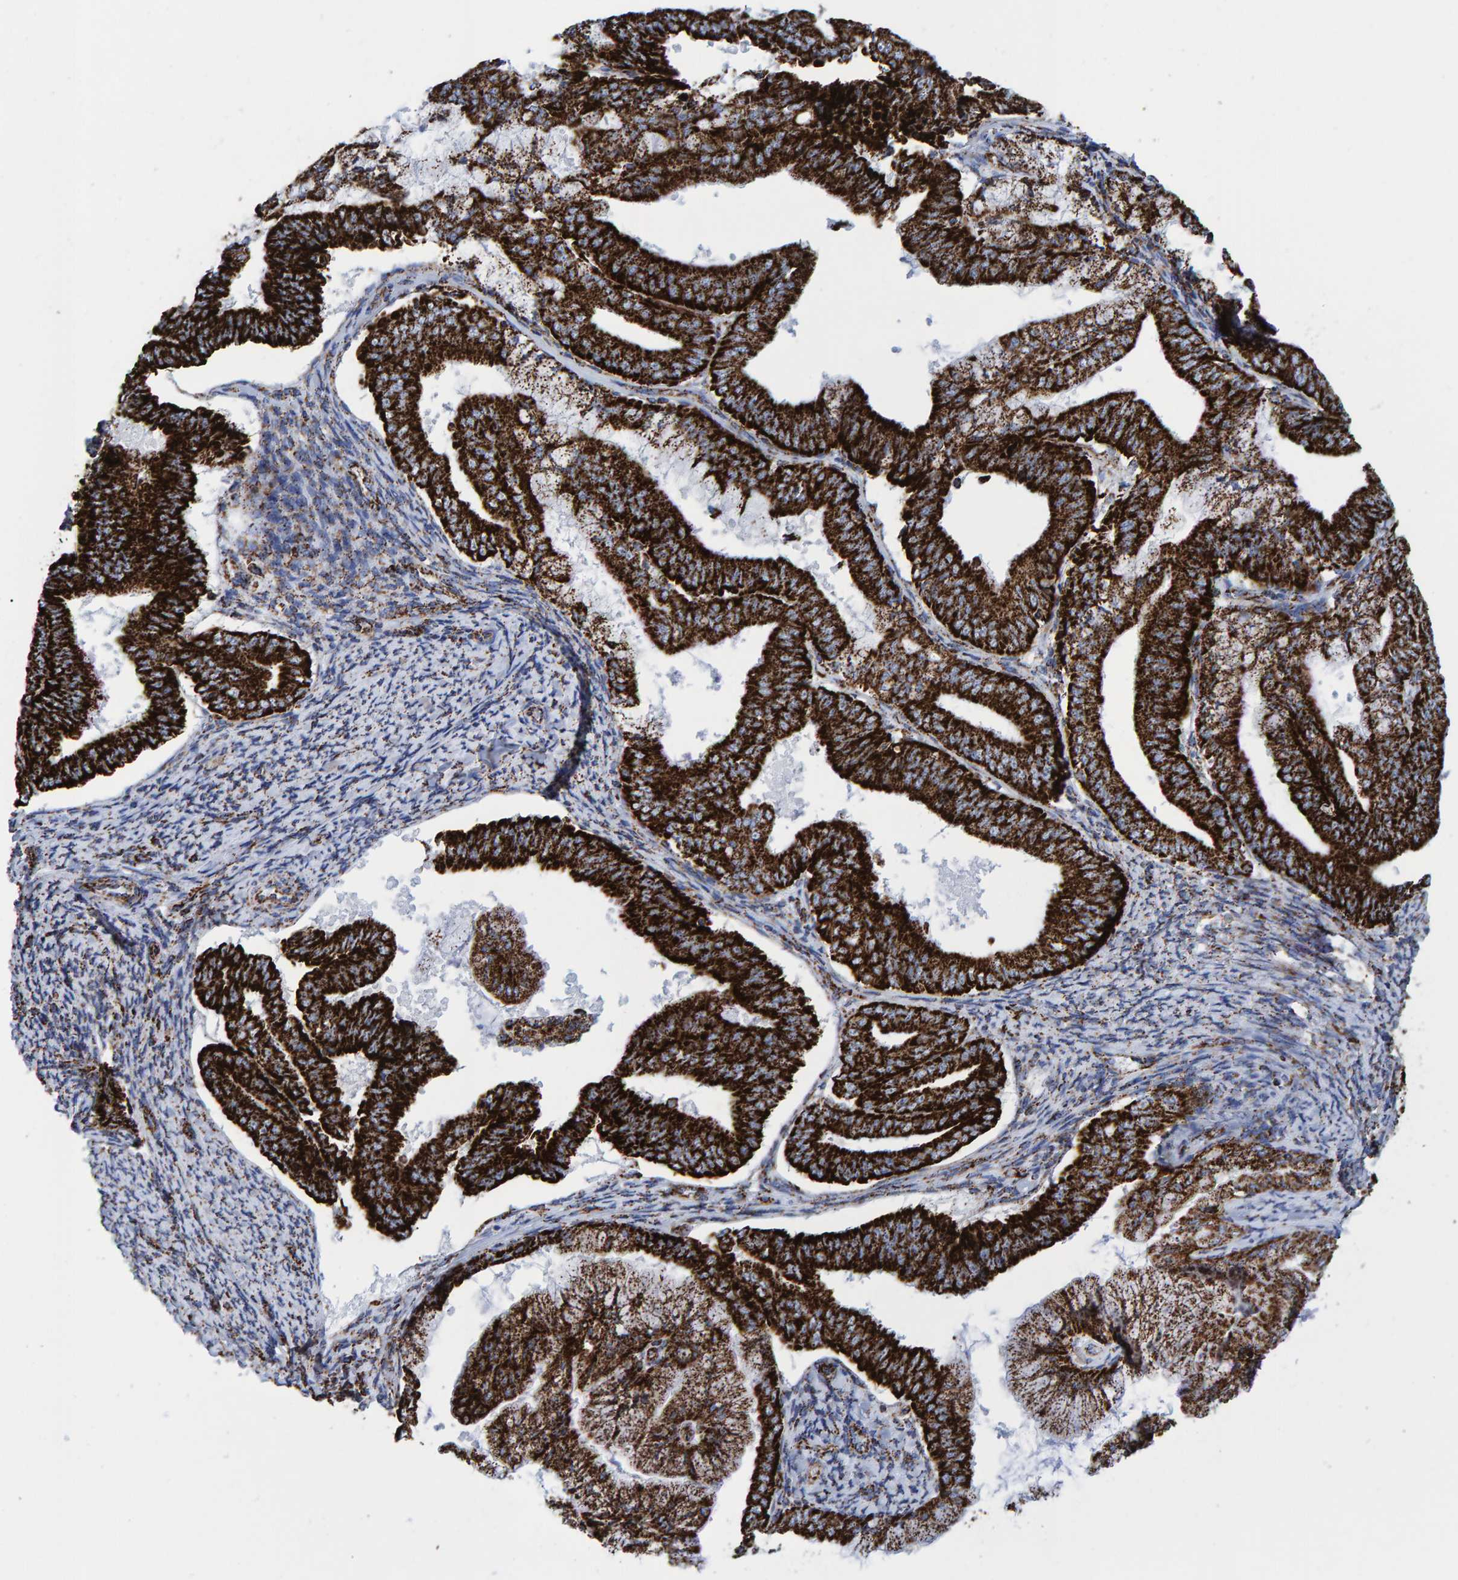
{"staining": {"intensity": "strong", "quantity": ">75%", "location": "cytoplasmic/membranous"}, "tissue": "endometrial cancer", "cell_type": "Tumor cells", "image_type": "cancer", "snomed": [{"axis": "morphology", "description": "Adenocarcinoma, NOS"}, {"axis": "topography", "description": "Endometrium"}], "caption": "Endometrial cancer stained with IHC shows strong cytoplasmic/membranous expression in approximately >75% of tumor cells.", "gene": "ENSG00000262660", "patient": {"sex": "female", "age": 63}}